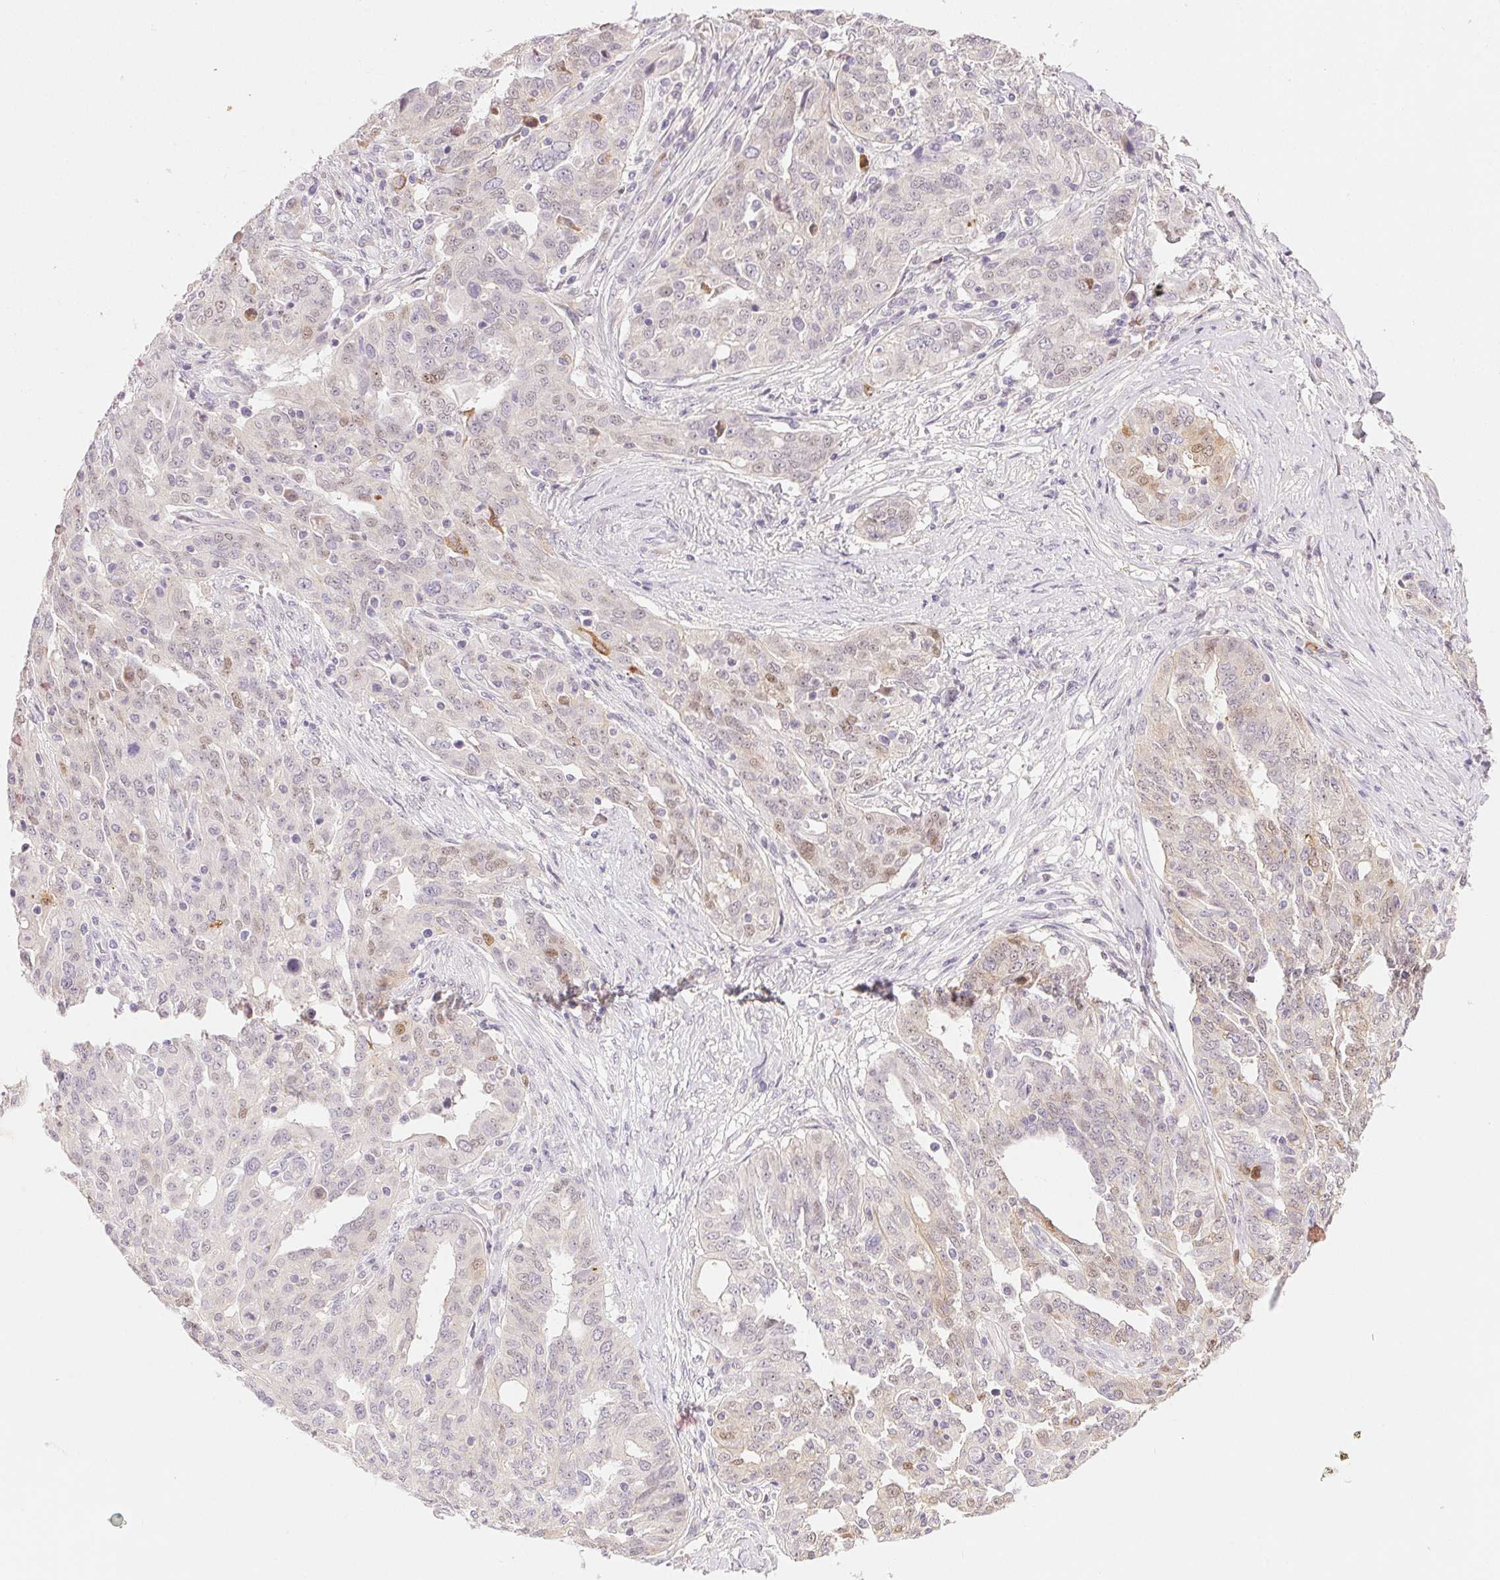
{"staining": {"intensity": "weak", "quantity": "<25%", "location": "nuclear"}, "tissue": "ovarian cancer", "cell_type": "Tumor cells", "image_type": "cancer", "snomed": [{"axis": "morphology", "description": "Cystadenocarcinoma, serous, NOS"}, {"axis": "topography", "description": "Ovary"}], "caption": "This is an IHC image of ovarian serous cystadenocarcinoma. There is no expression in tumor cells.", "gene": "RPGRIP1", "patient": {"sex": "female", "age": 67}}